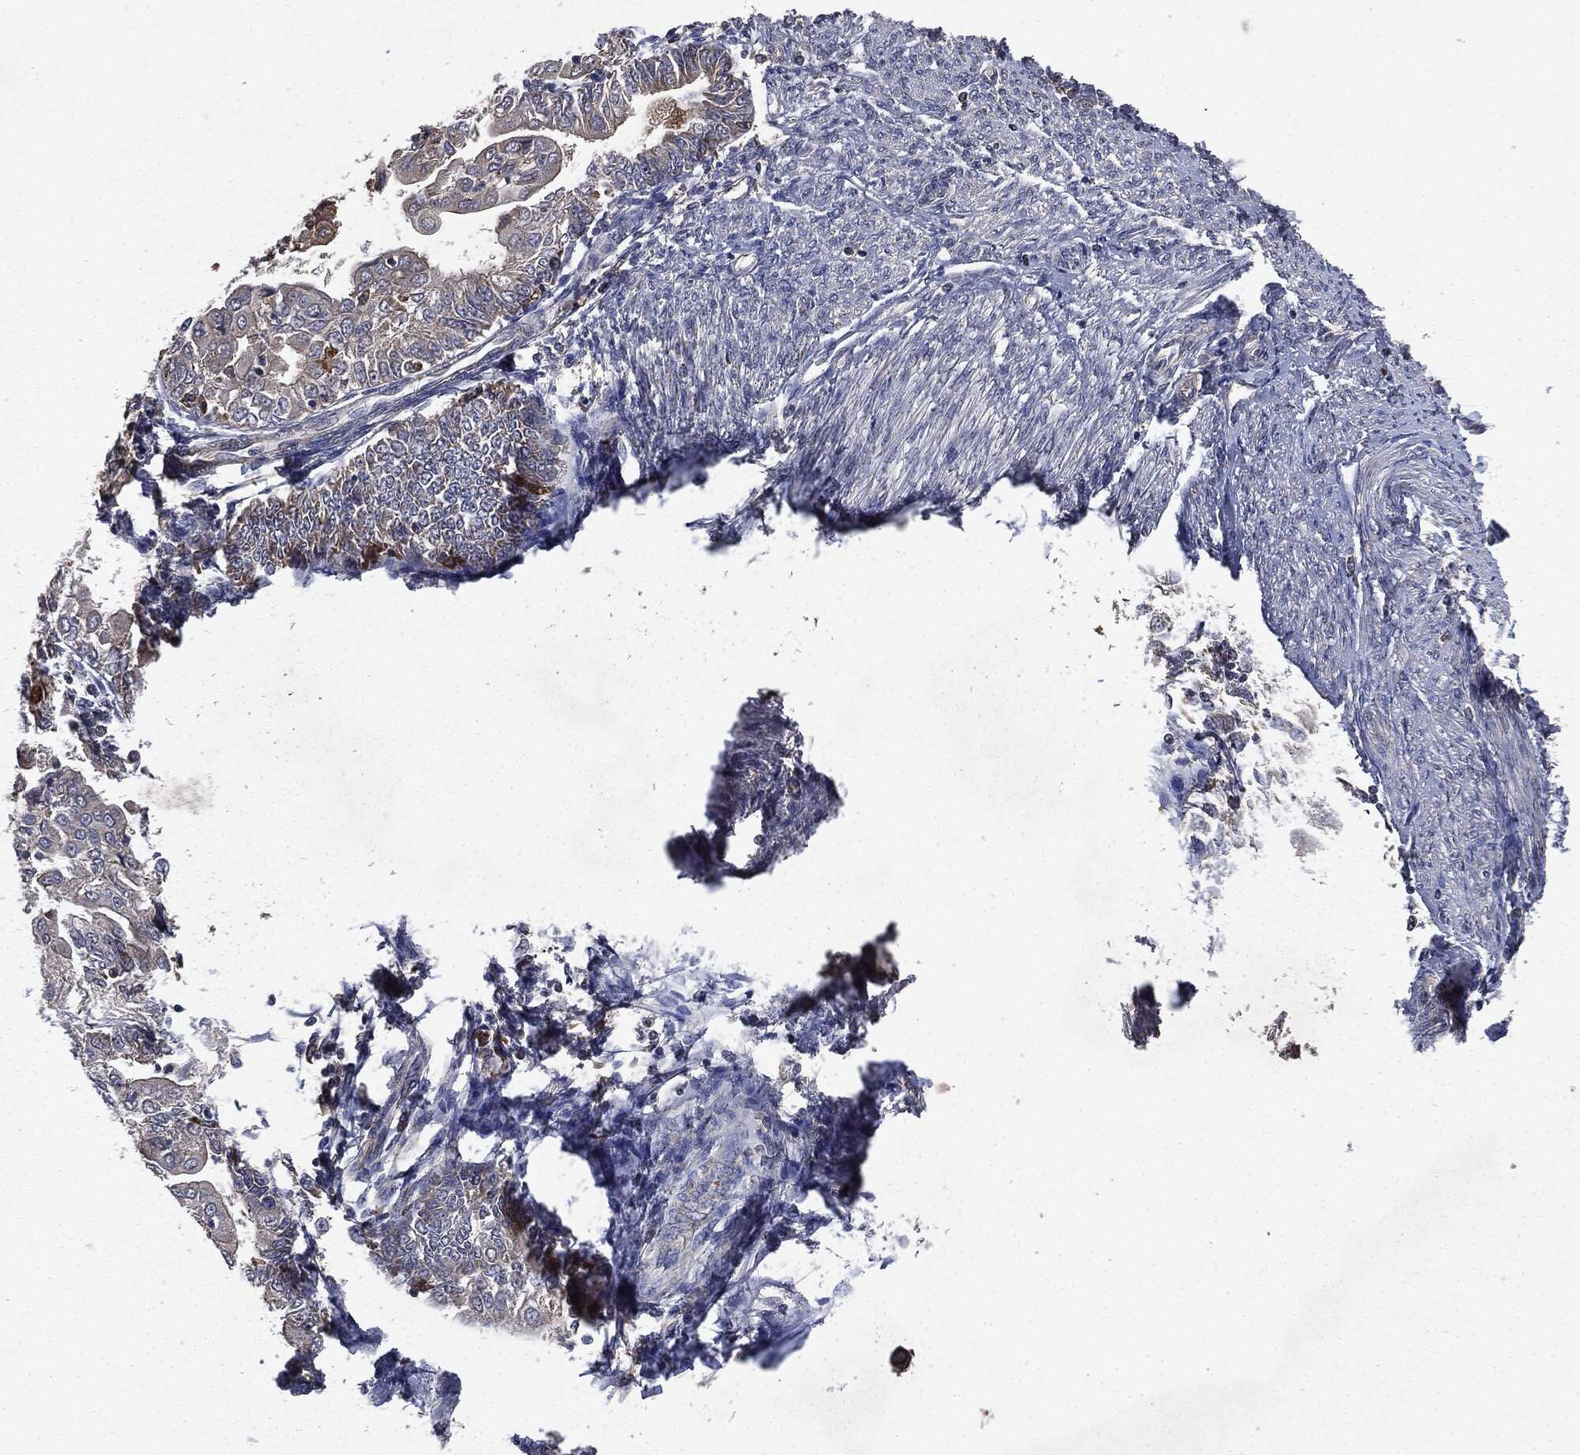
{"staining": {"intensity": "moderate", "quantity": "25%-75%", "location": "cytoplasmic/membranous"}, "tissue": "endometrial cancer", "cell_type": "Tumor cells", "image_type": "cancer", "snomed": [{"axis": "morphology", "description": "Adenocarcinoma, NOS"}, {"axis": "topography", "description": "Endometrium"}], "caption": "Immunohistochemistry (IHC) photomicrograph of endometrial cancer stained for a protein (brown), which shows medium levels of moderate cytoplasmic/membranous staining in approximately 25%-75% of tumor cells.", "gene": "PLOD3", "patient": {"sex": "female", "age": 68}}